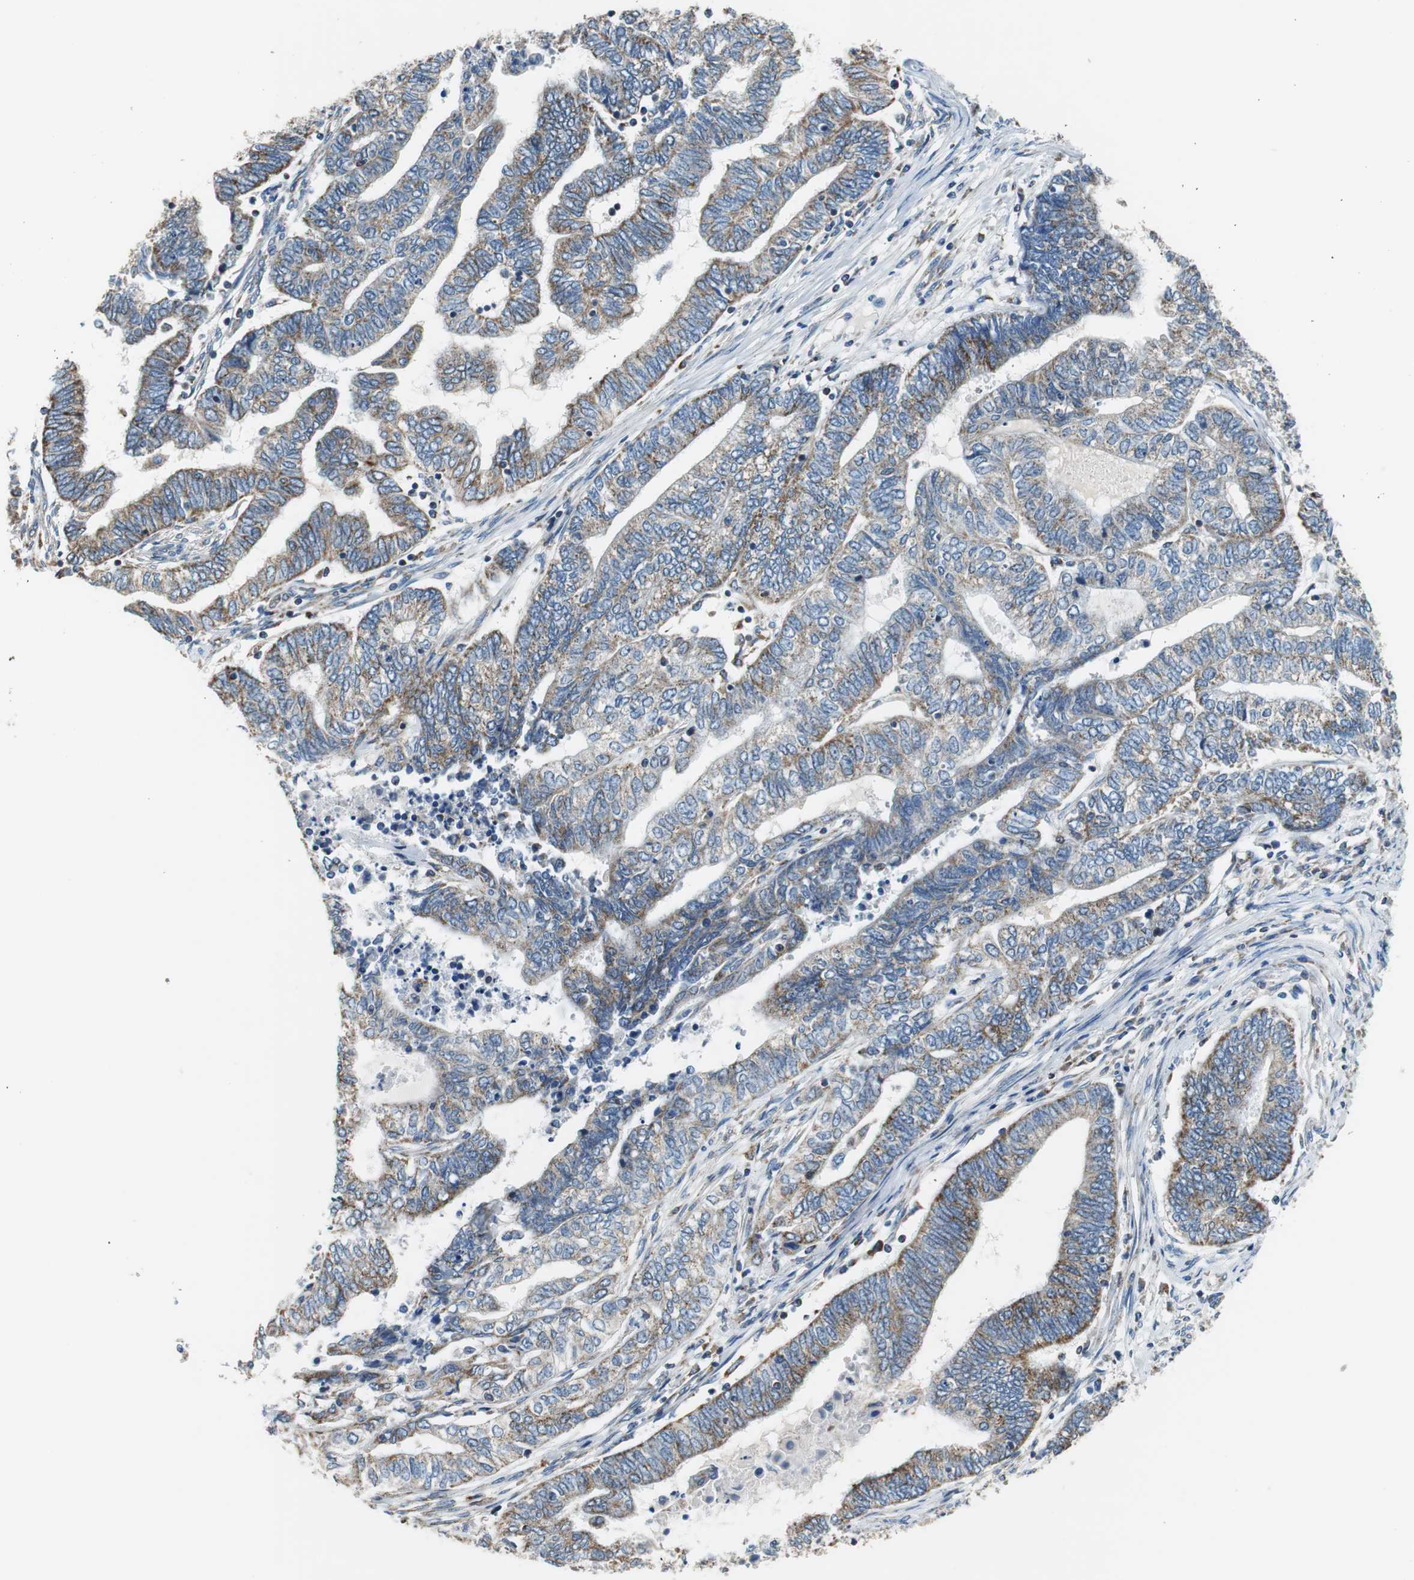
{"staining": {"intensity": "moderate", "quantity": "25%-75%", "location": "cytoplasmic/membranous"}, "tissue": "endometrial cancer", "cell_type": "Tumor cells", "image_type": "cancer", "snomed": [{"axis": "morphology", "description": "Adenocarcinoma, NOS"}, {"axis": "topography", "description": "Uterus"}, {"axis": "topography", "description": "Endometrium"}], "caption": "Immunohistochemistry (IHC) of endometrial adenocarcinoma reveals medium levels of moderate cytoplasmic/membranous positivity in about 25%-75% of tumor cells.", "gene": "GSTK1", "patient": {"sex": "female", "age": 70}}